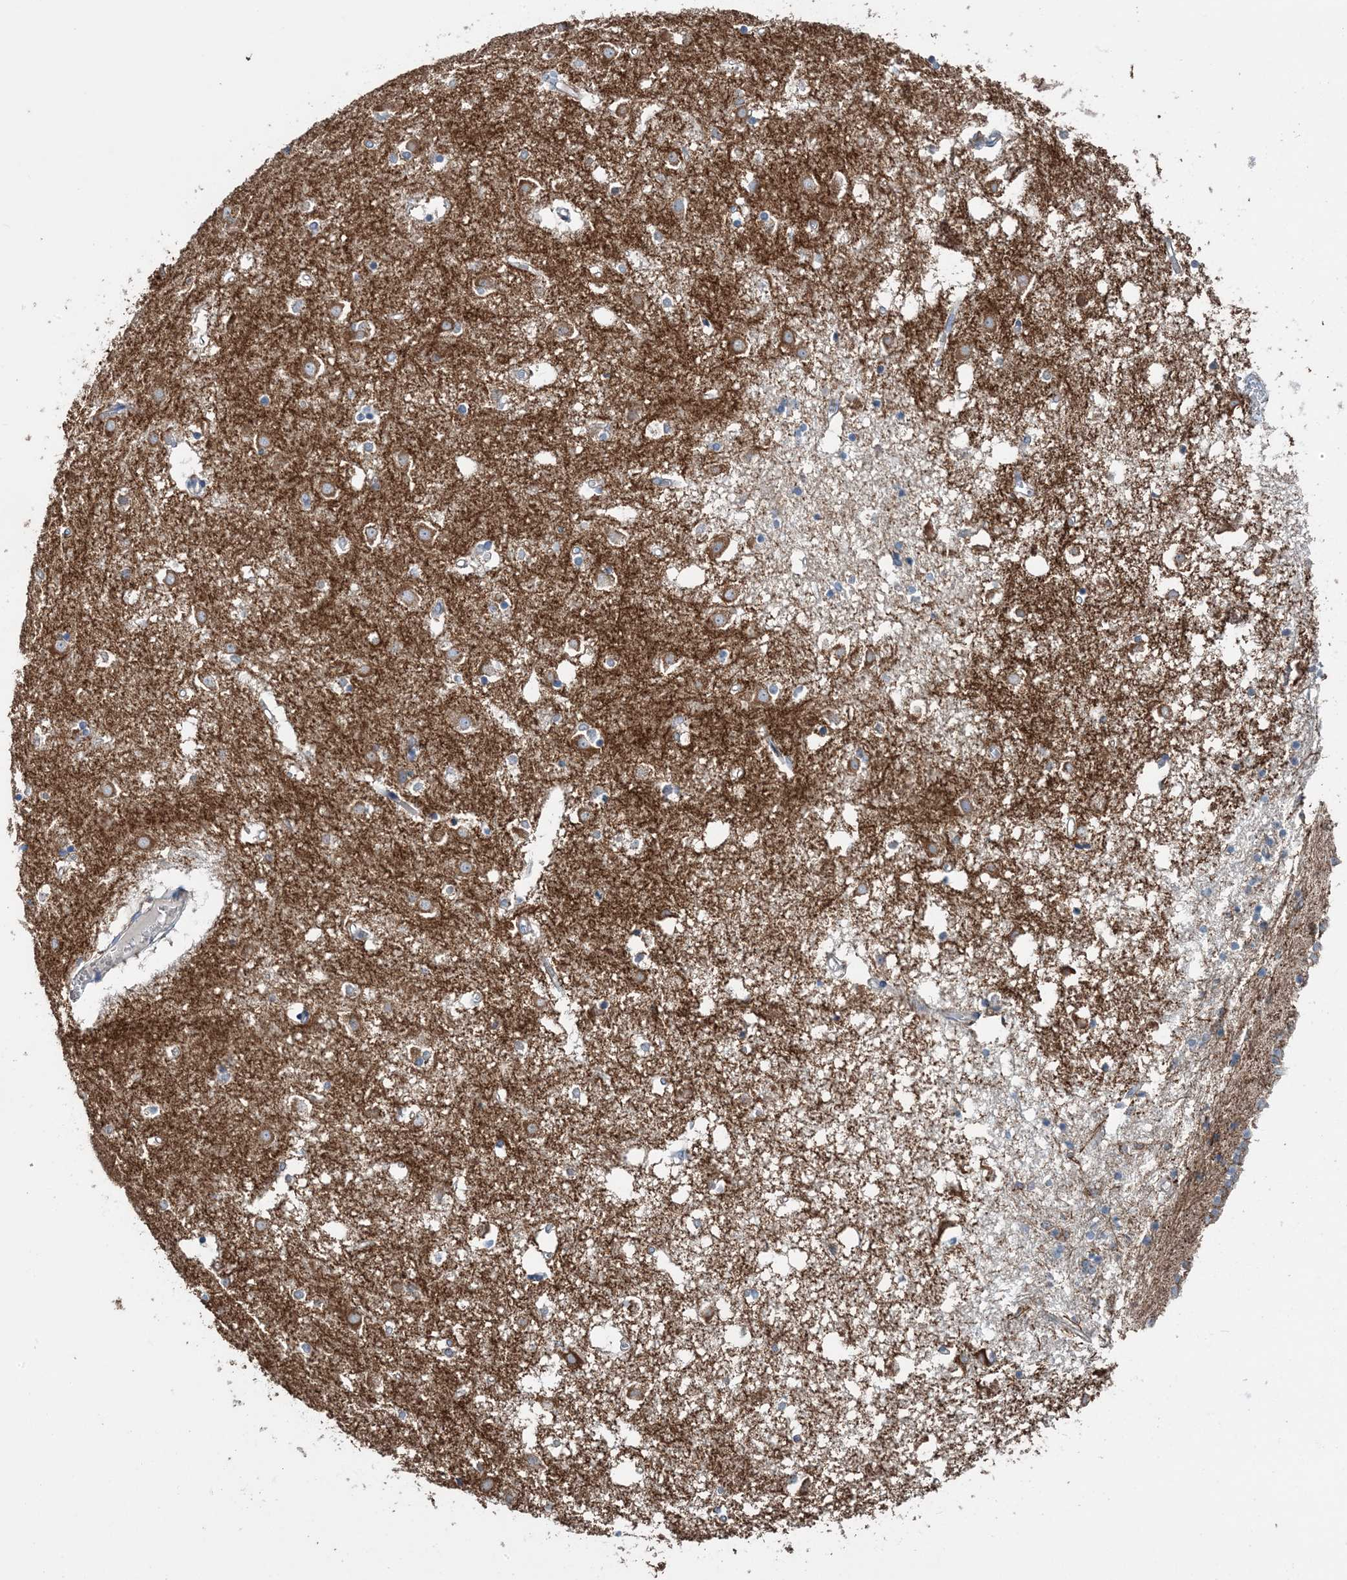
{"staining": {"intensity": "weak", "quantity": "<25%", "location": "cytoplasmic/membranous"}, "tissue": "caudate", "cell_type": "Glial cells", "image_type": "normal", "snomed": [{"axis": "morphology", "description": "Normal tissue, NOS"}, {"axis": "topography", "description": "Lateral ventricle wall"}], "caption": "Micrograph shows no protein expression in glial cells of unremarkable caudate.", "gene": "TMLHE", "patient": {"sex": "male", "age": 45}}